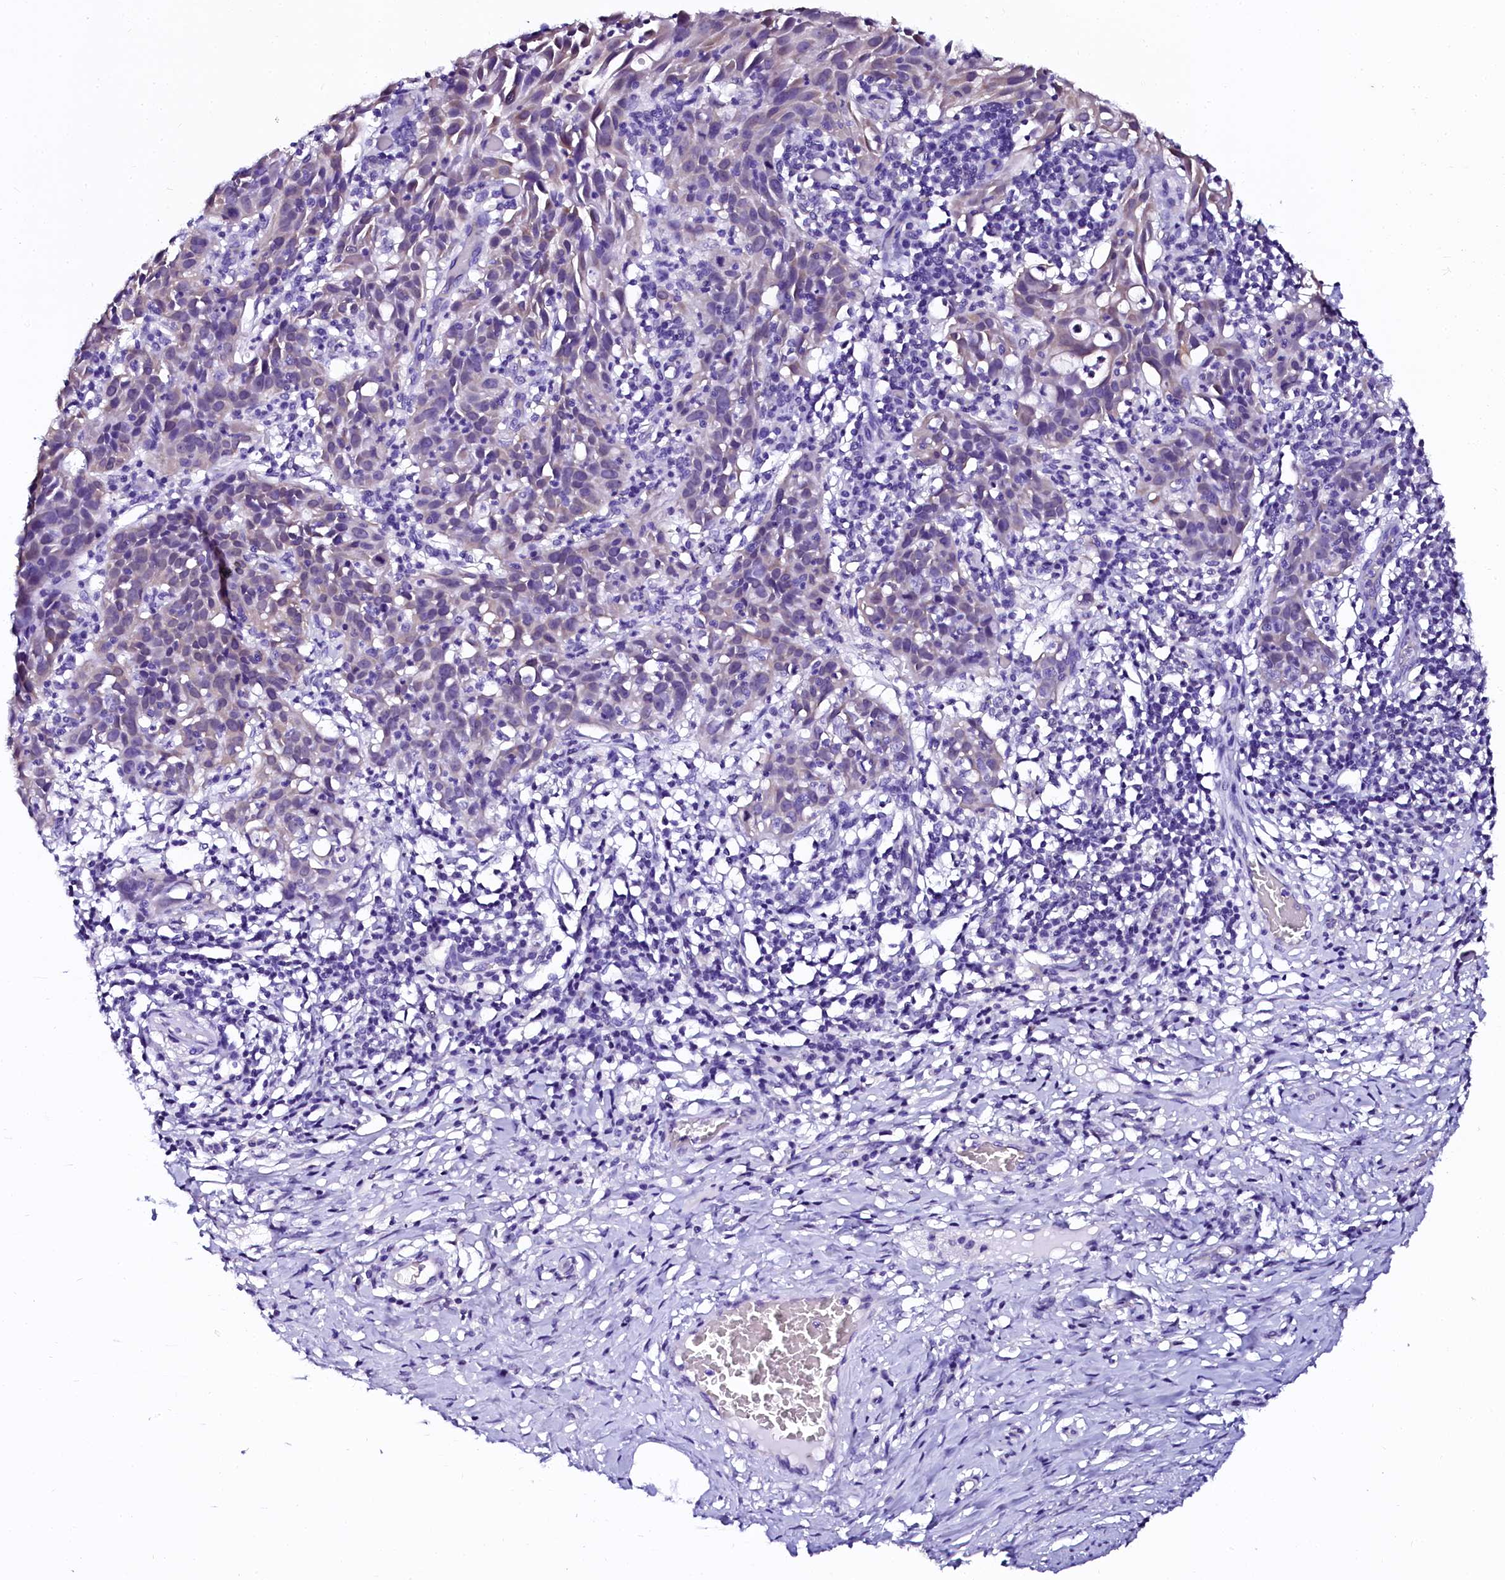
{"staining": {"intensity": "weak", "quantity": "<25%", "location": "cytoplasmic/membranous"}, "tissue": "cervical cancer", "cell_type": "Tumor cells", "image_type": "cancer", "snomed": [{"axis": "morphology", "description": "Squamous cell carcinoma, NOS"}, {"axis": "topography", "description": "Cervix"}], "caption": "The image displays no significant positivity in tumor cells of cervical squamous cell carcinoma. The staining is performed using DAB (3,3'-diaminobenzidine) brown chromogen with nuclei counter-stained in using hematoxylin.", "gene": "SORD", "patient": {"sex": "female", "age": 50}}